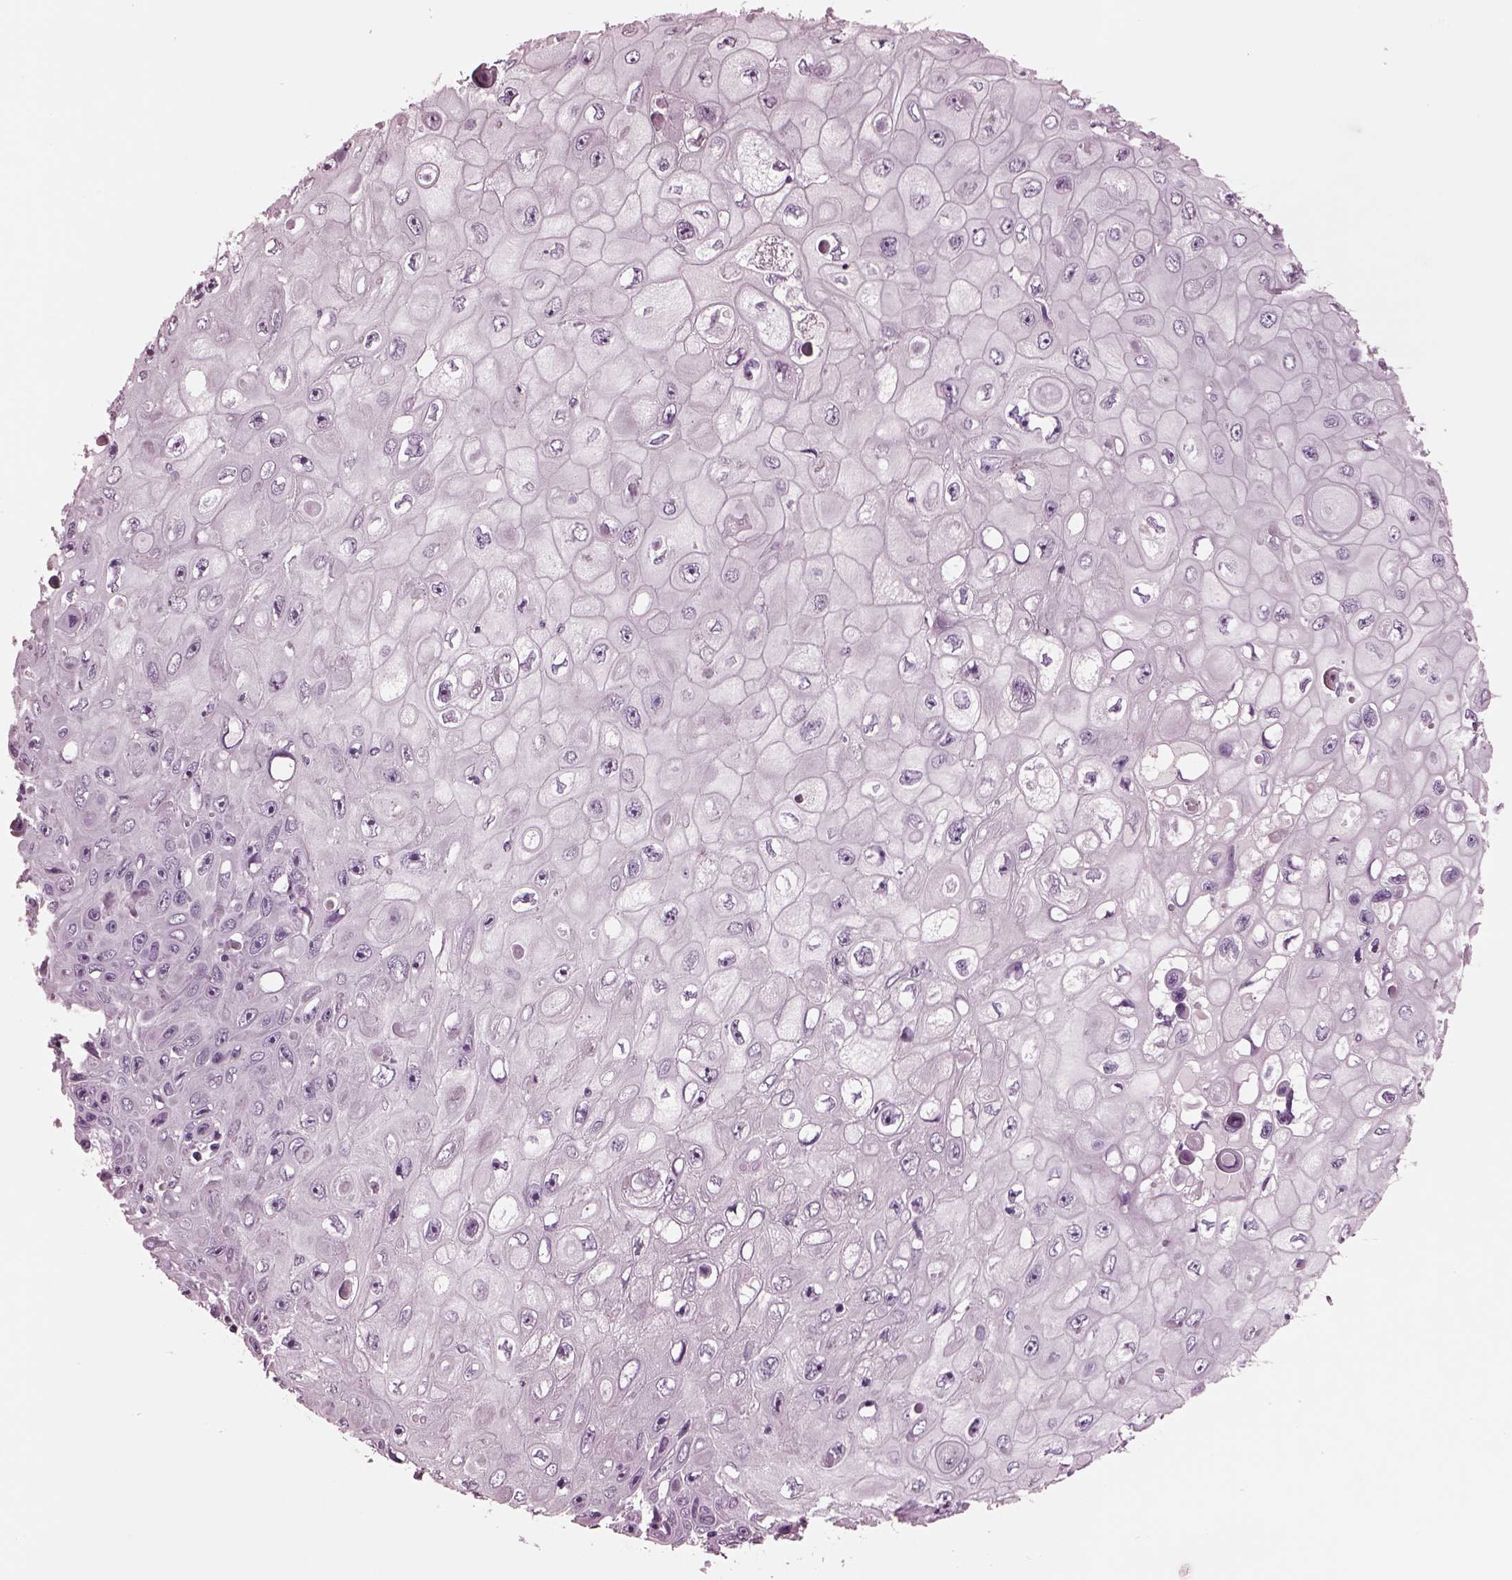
{"staining": {"intensity": "negative", "quantity": "none", "location": "none"}, "tissue": "skin cancer", "cell_type": "Tumor cells", "image_type": "cancer", "snomed": [{"axis": "morphology", "description": "Squamous cell carcinoma, NOS"}, {"axis": "topography", "description": "Skin"}], "caption": "The micrograph displays no staining of tumor cells in skin squamous cell carcinoma.", "gene": "MIB2", "patient": {"sex": "male", "age": 82}}